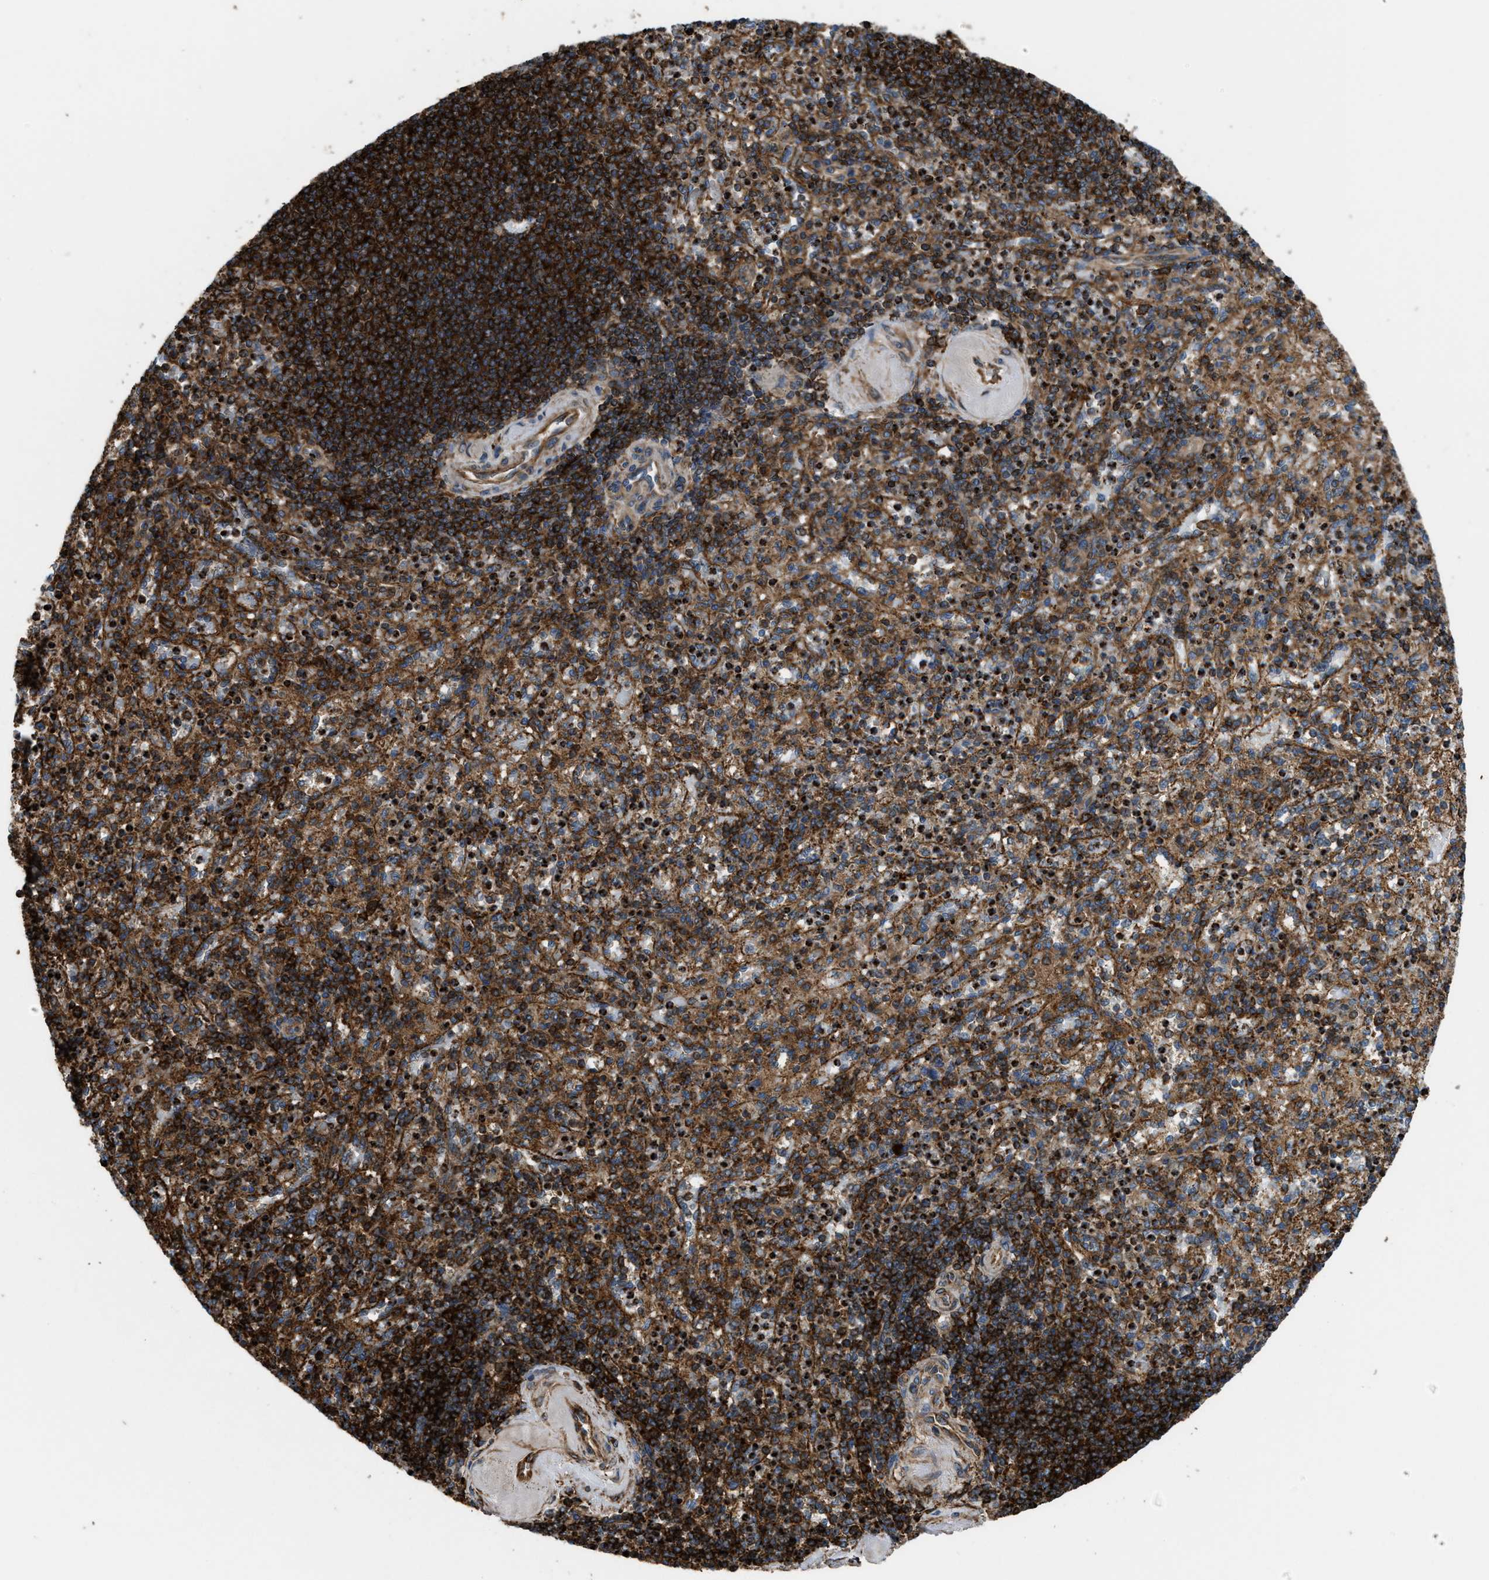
{"staining": {"intensity": "strong", "quantity": ">75%", "location": "cytoplasmic/membranous"}, "tissue": "spleen", "cell_type": "Cells in red pulp", "image_type": "normal", "snomed": [{"axis": "morphology", "description": "Normal tissue, NOS"}, {"axis": "topography", "description": "Spleen"}], "caption": "A high-resolution photomicrograph shows IHC staining of normal spleen, which demonstrates strong cytoplasmic/membranous positivity in about >75% of cells in red pulp. The staining is performed using DAB brown chromogen to label protein expression. The nuclei are counter-stained blue using hematoxylin.", "gene": "EGLN1", "patient": {"sex": "female", "age": 74}}